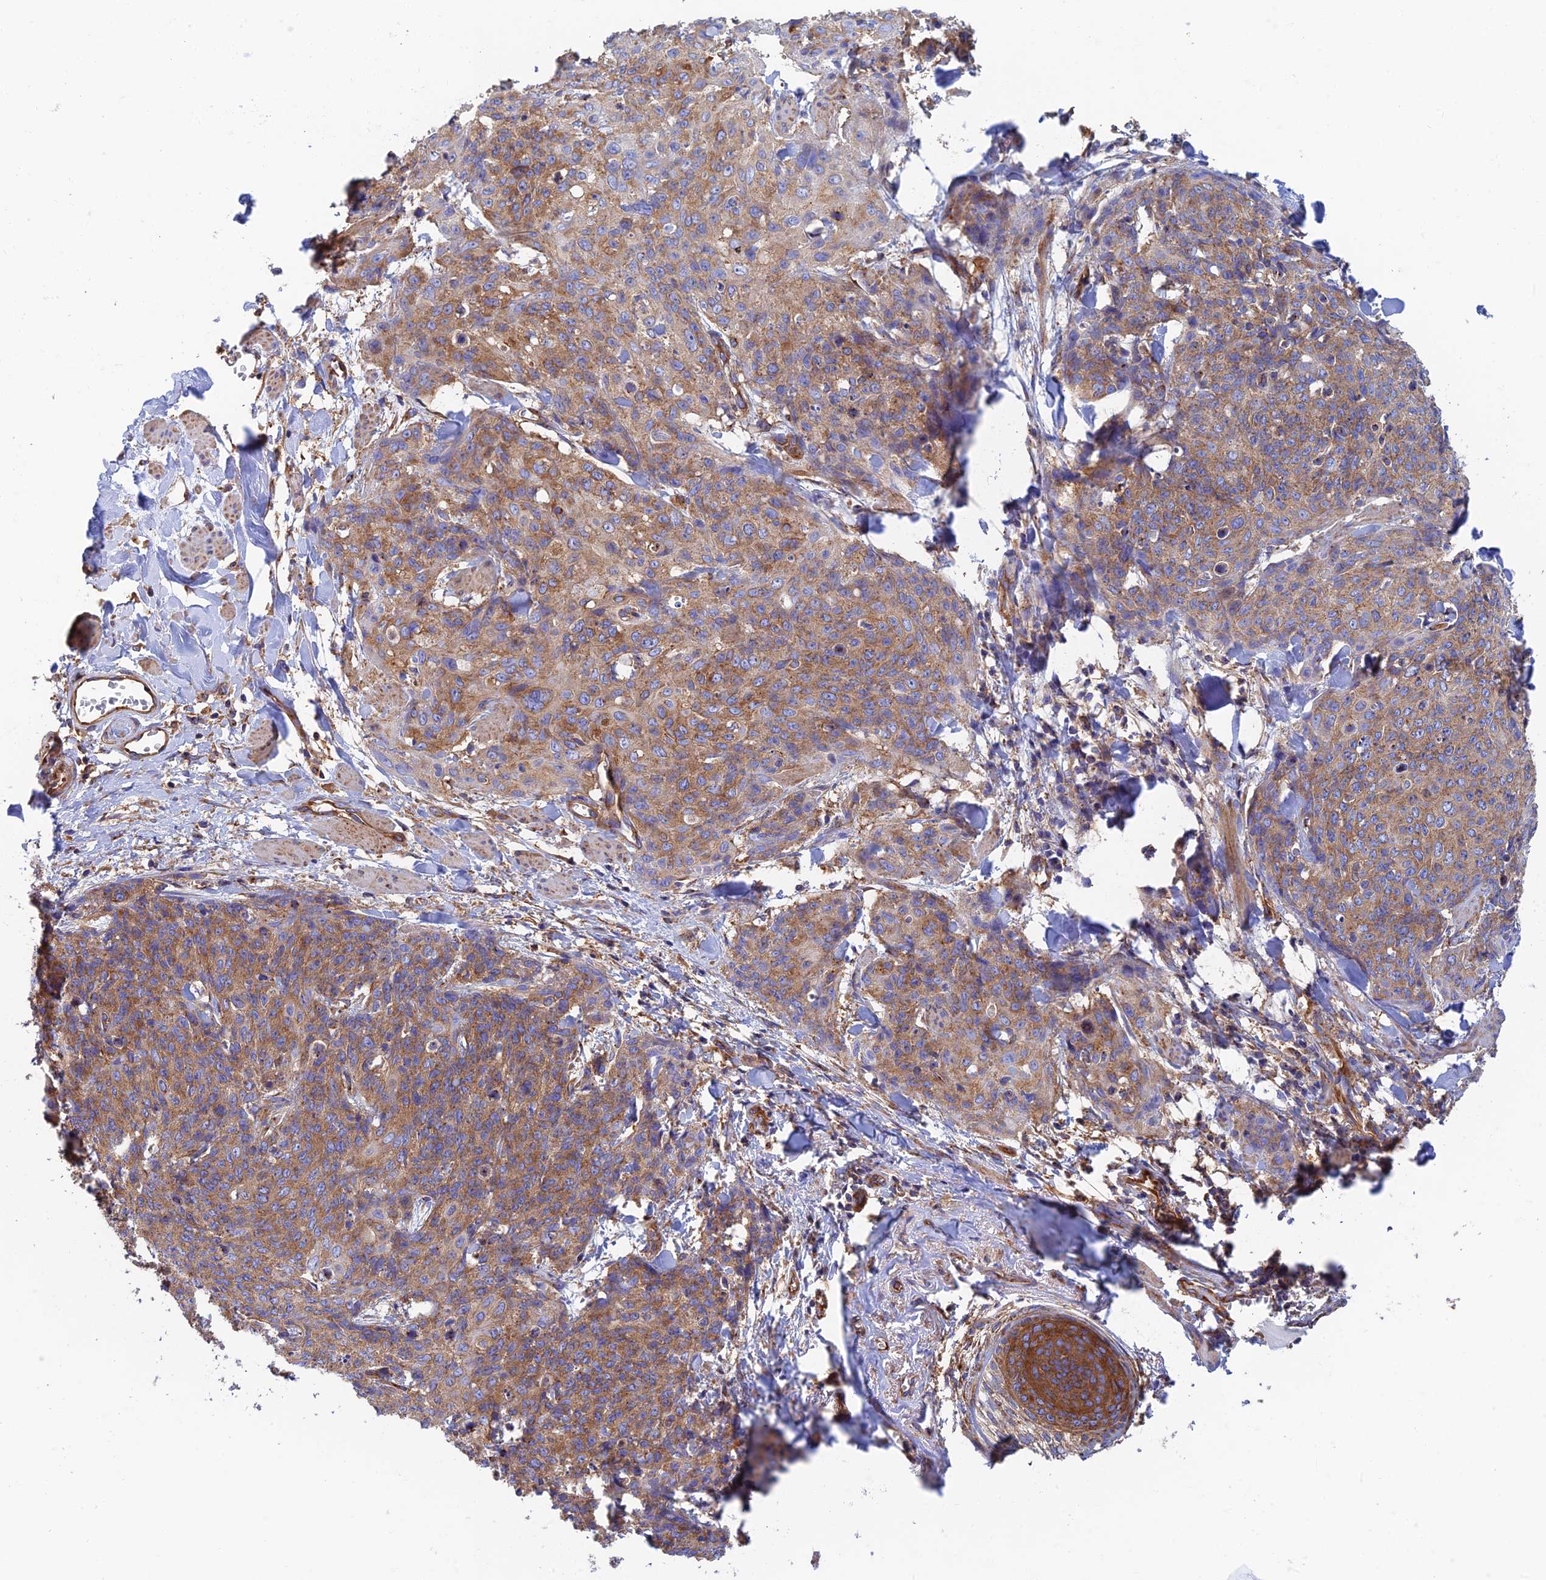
{"staining": {"intensity": "moderate", "quantity": ">75%", "location": "cytoplasmic/membranous"}, "tissue": "skin cancer", "cell_type": "Tumor cells", "image_type": "cancer", "snomed": [{"axis": "morphology", "description": "Squamous cell carcinoma, NOS"}, {"axis": "topography", "description": "Skin"}, {"axis": "topography", "description": "Vulva"}], "caption": "Skin cancer stained with a protein marker displays moderate staining in tumor cells.", "gene": "DCTN2", "patient": {"sex": "female", "age": 85}}